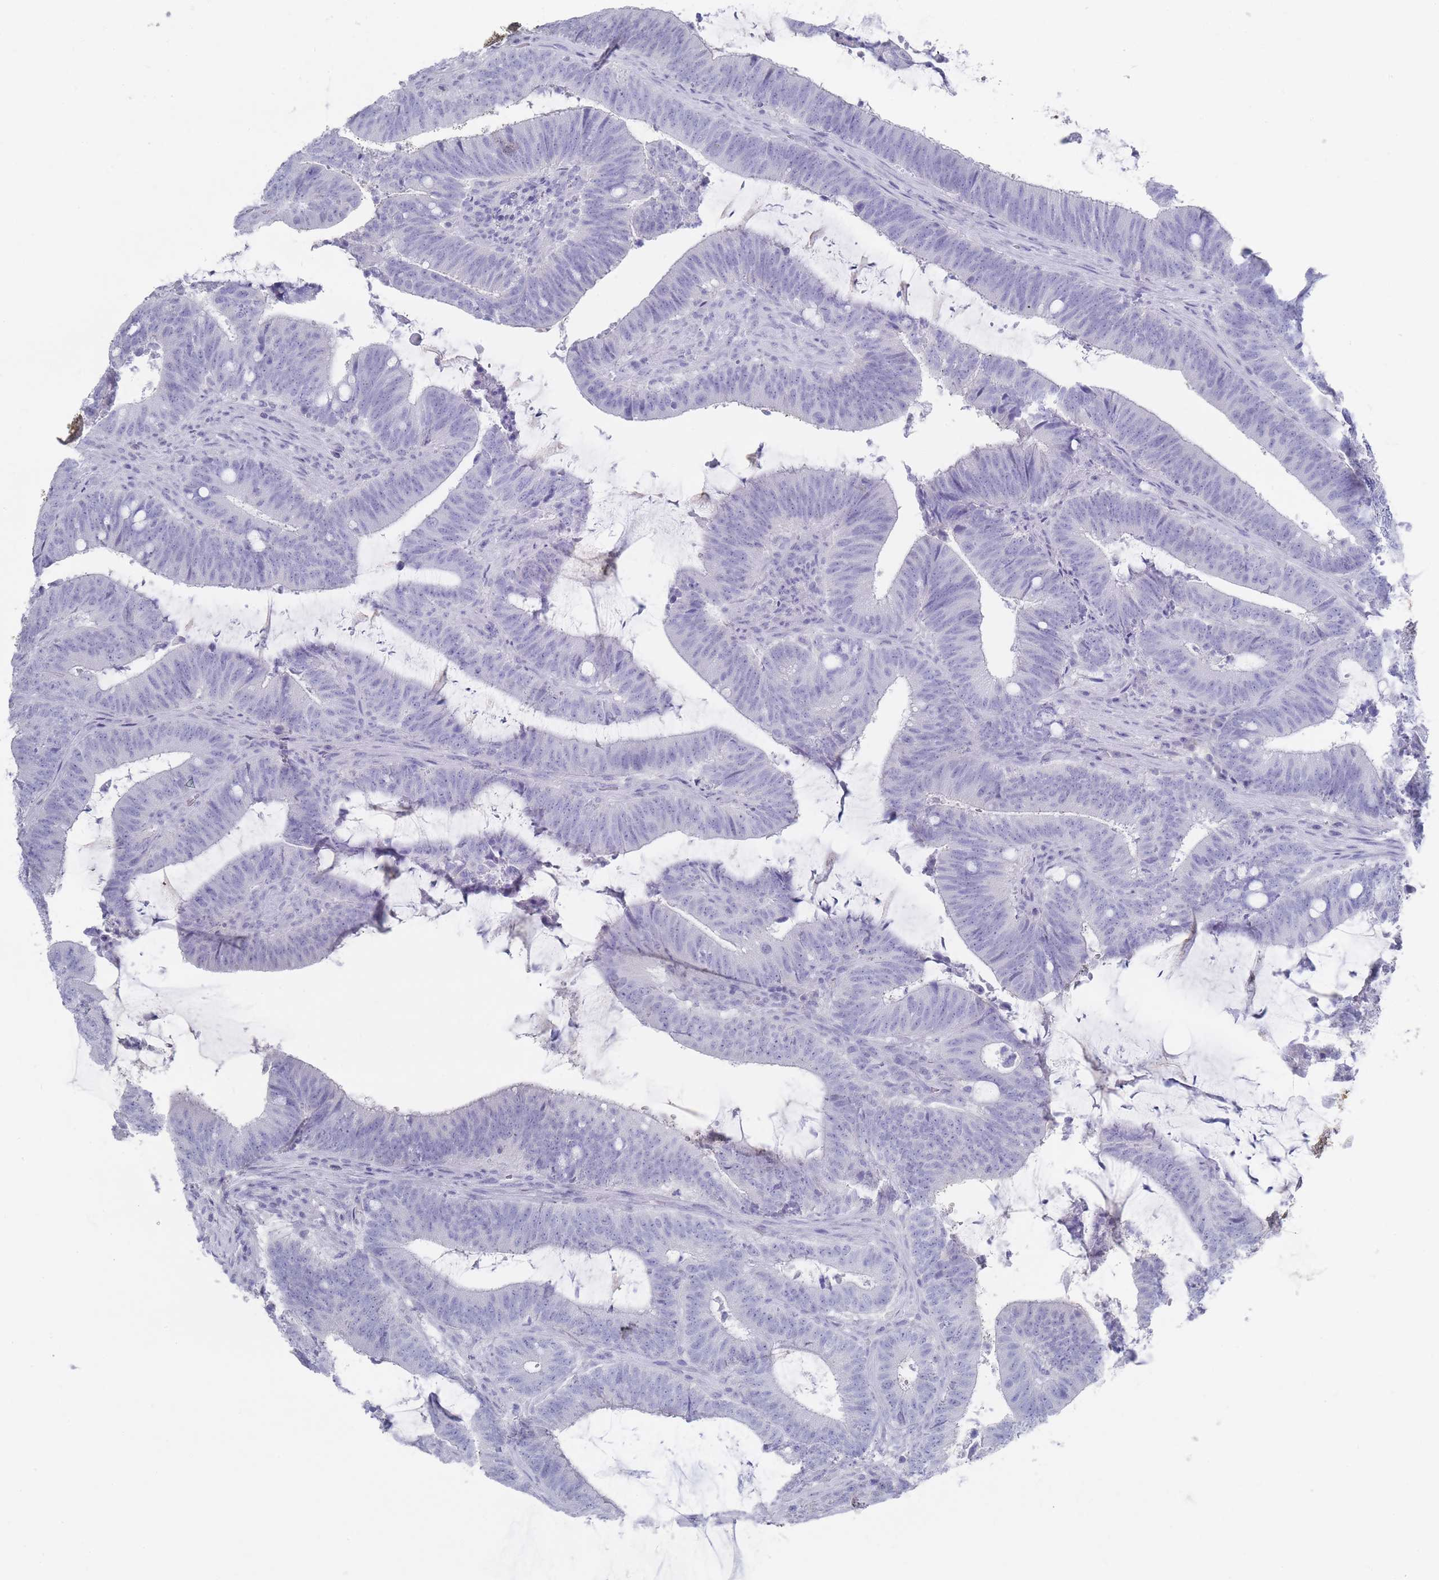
{"staining": {"intensity": "negative", "quantity": "none", "location": "none"}, "tissue": "colorectal cancer", "cell_type": "Tumor cells", "image_type": "cancer", "snomed": [{"axis": "morphology", "description": "Adenocarcinoma, NOS"}, {"axis": "topography", "description": "Colon"}], "caption": "This is an IHC photomicrograph of colorectal cancer (adenocarcinoma). There is no staining in tumor cells.", "gene": "RAB2B", "patient": {"sex": "female", "age": 43}}